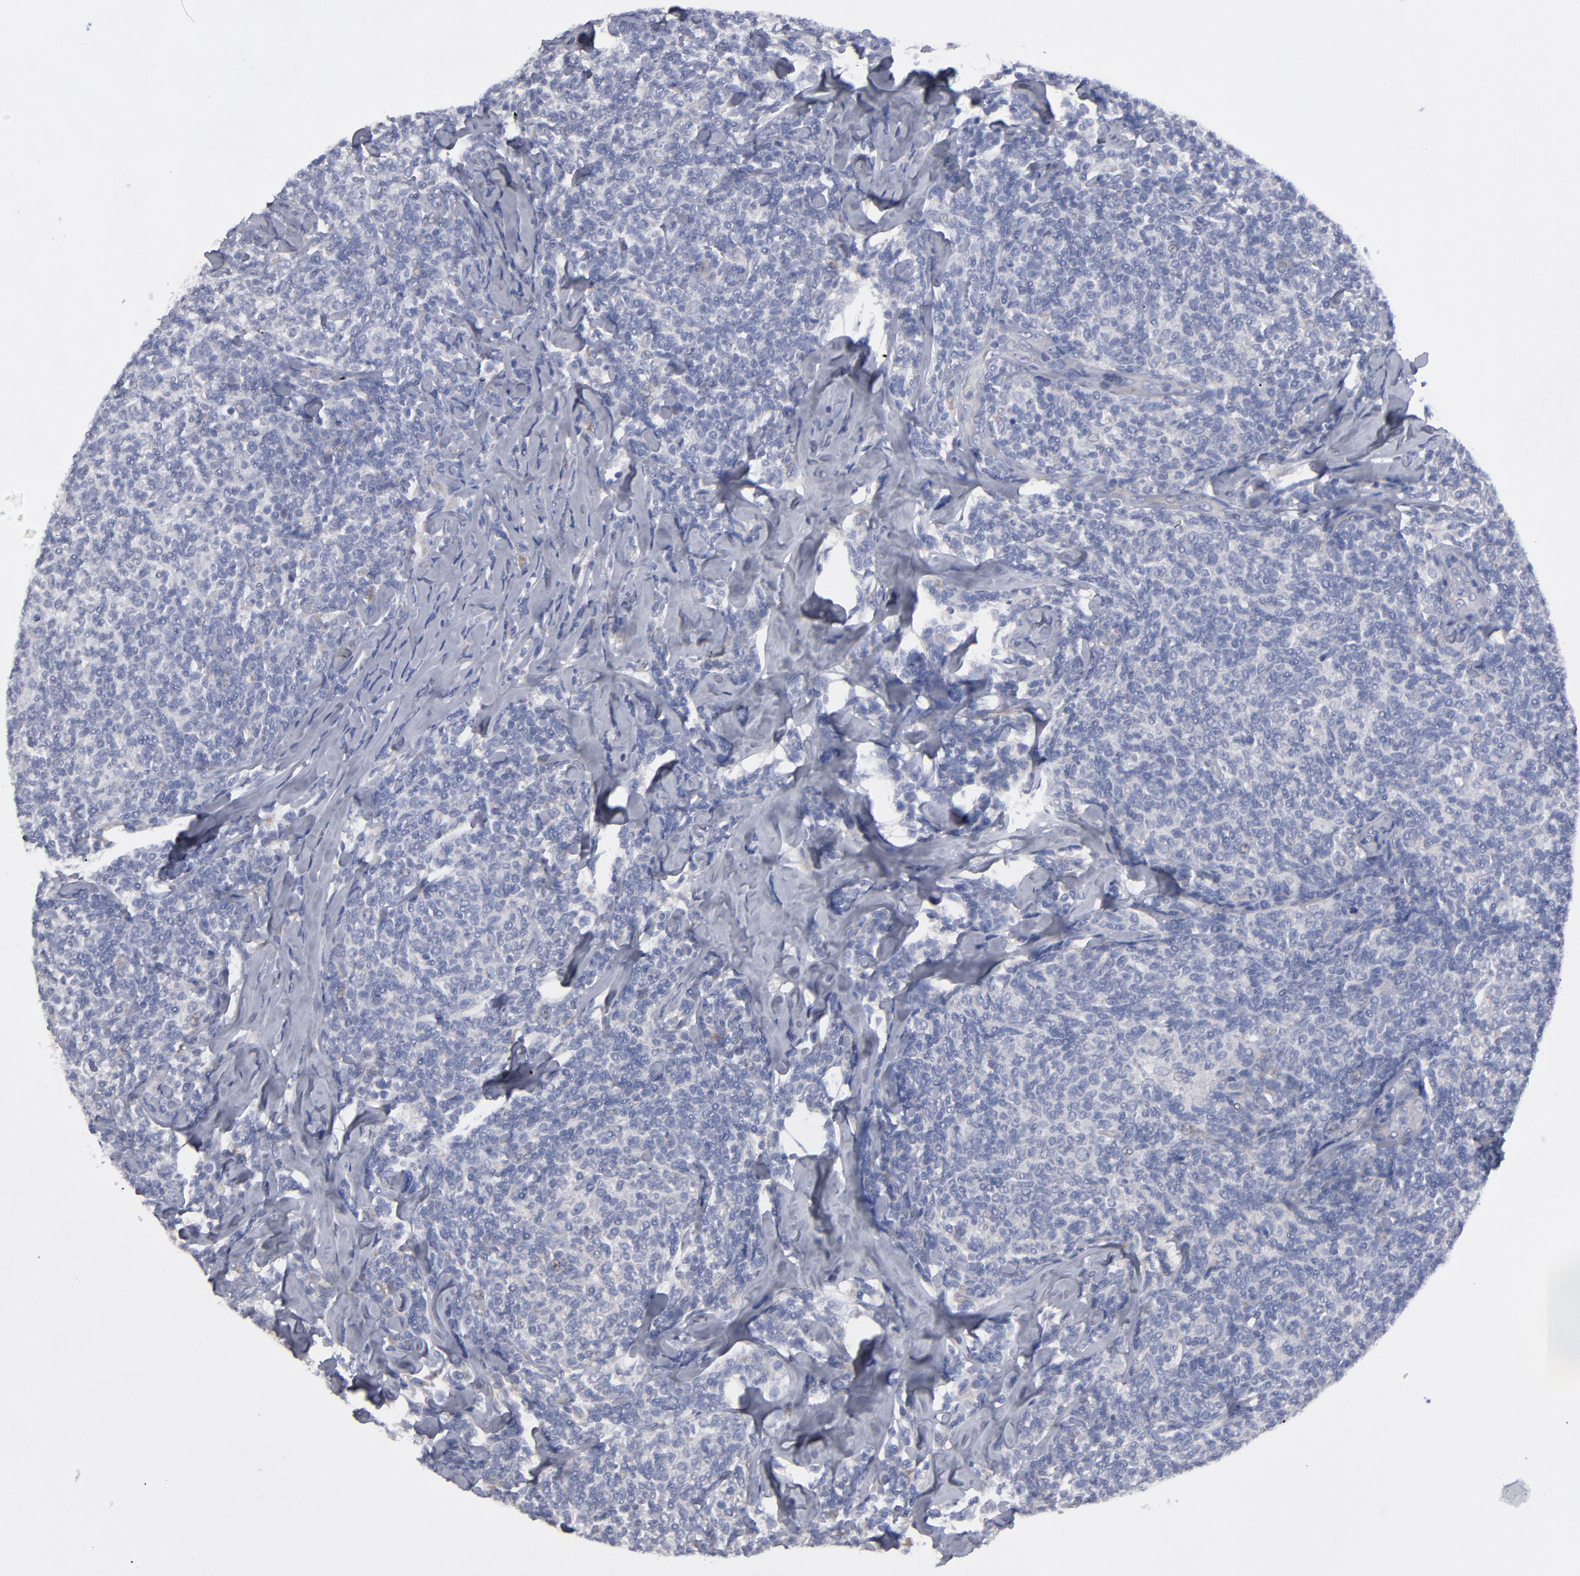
{"staining": {"intensity": "negative", "quantity": "none", "location": "none"}, "tissue": "lymphoma", "cell_type": "Tumor cells", "image_type": "cancer", "snomed": [{"axis": "morphology", "description": "Malignant lymphoma, non-Hodgkin's type, Low grade"}, {"axis": "topography", "description": "Lymph node"}], "caption": "Tumor cells are negative for brown protein staining in lymphoma. Brightfield microscopy of IHC stained with DAB (brown) and hematoxylin (blue), captured at high magnification.", "gene": "CCDC80", "patient": {"sex": "female", "age": 56}}